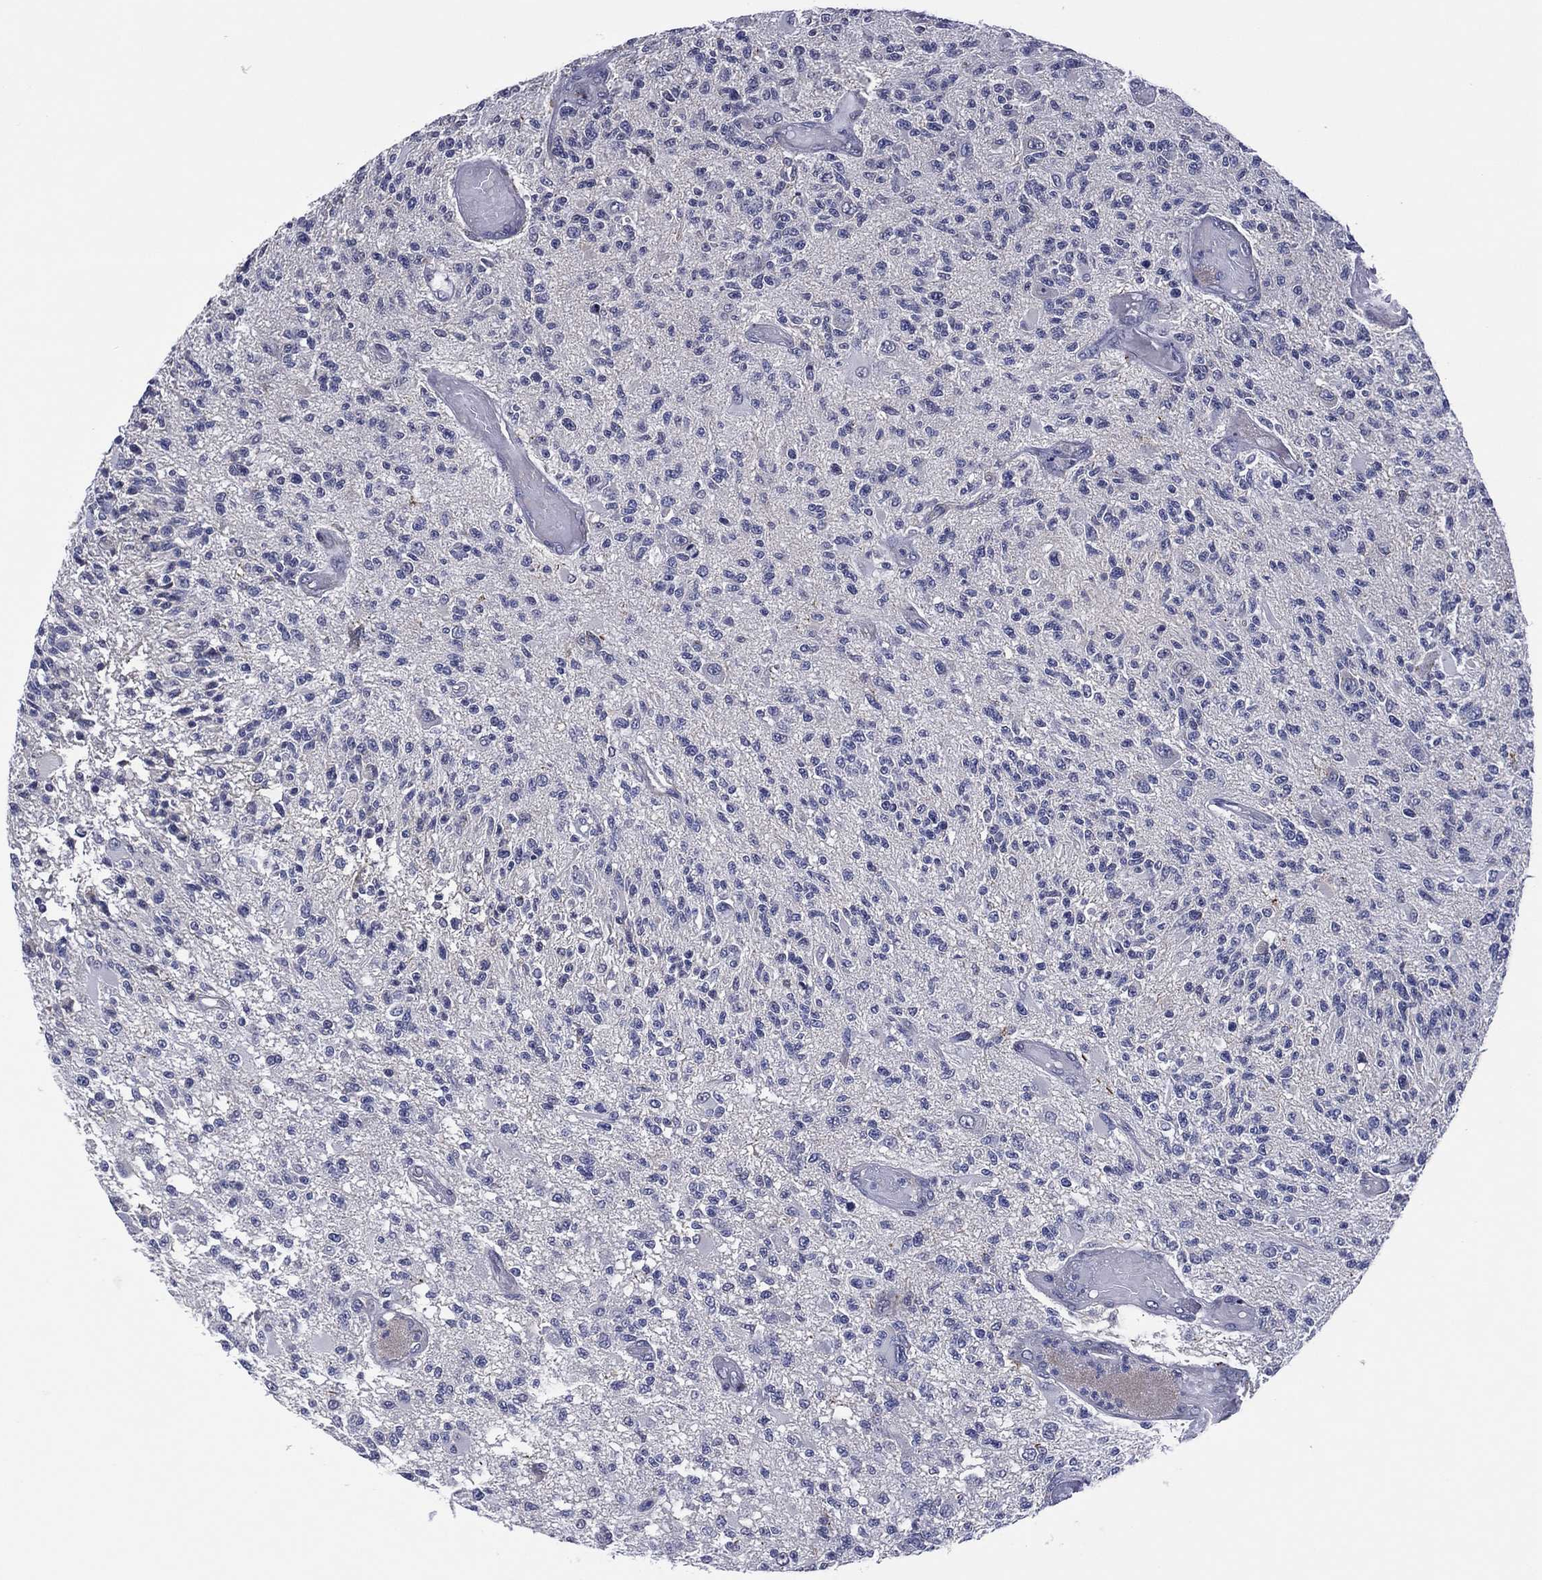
{"staining": {"intensity": "negative", "quantity": "none", "location": "none"}, "tissue": "glioma", "cell_type": "Tumor cells", "image_type": "cancer", "snomed": [{"axis": "morphology", "description": "Glioma, malignant, High grade"}, {"axis": "topography", "description": "Brain"}], "caption": "IHC image of neoplastic tissue: human malignant glioma (high-grade) stained with DAB shows no significant protein expression in tumor cells.", "gene": "TRIM31", "patient": {"sex": "female", "age": 63}}